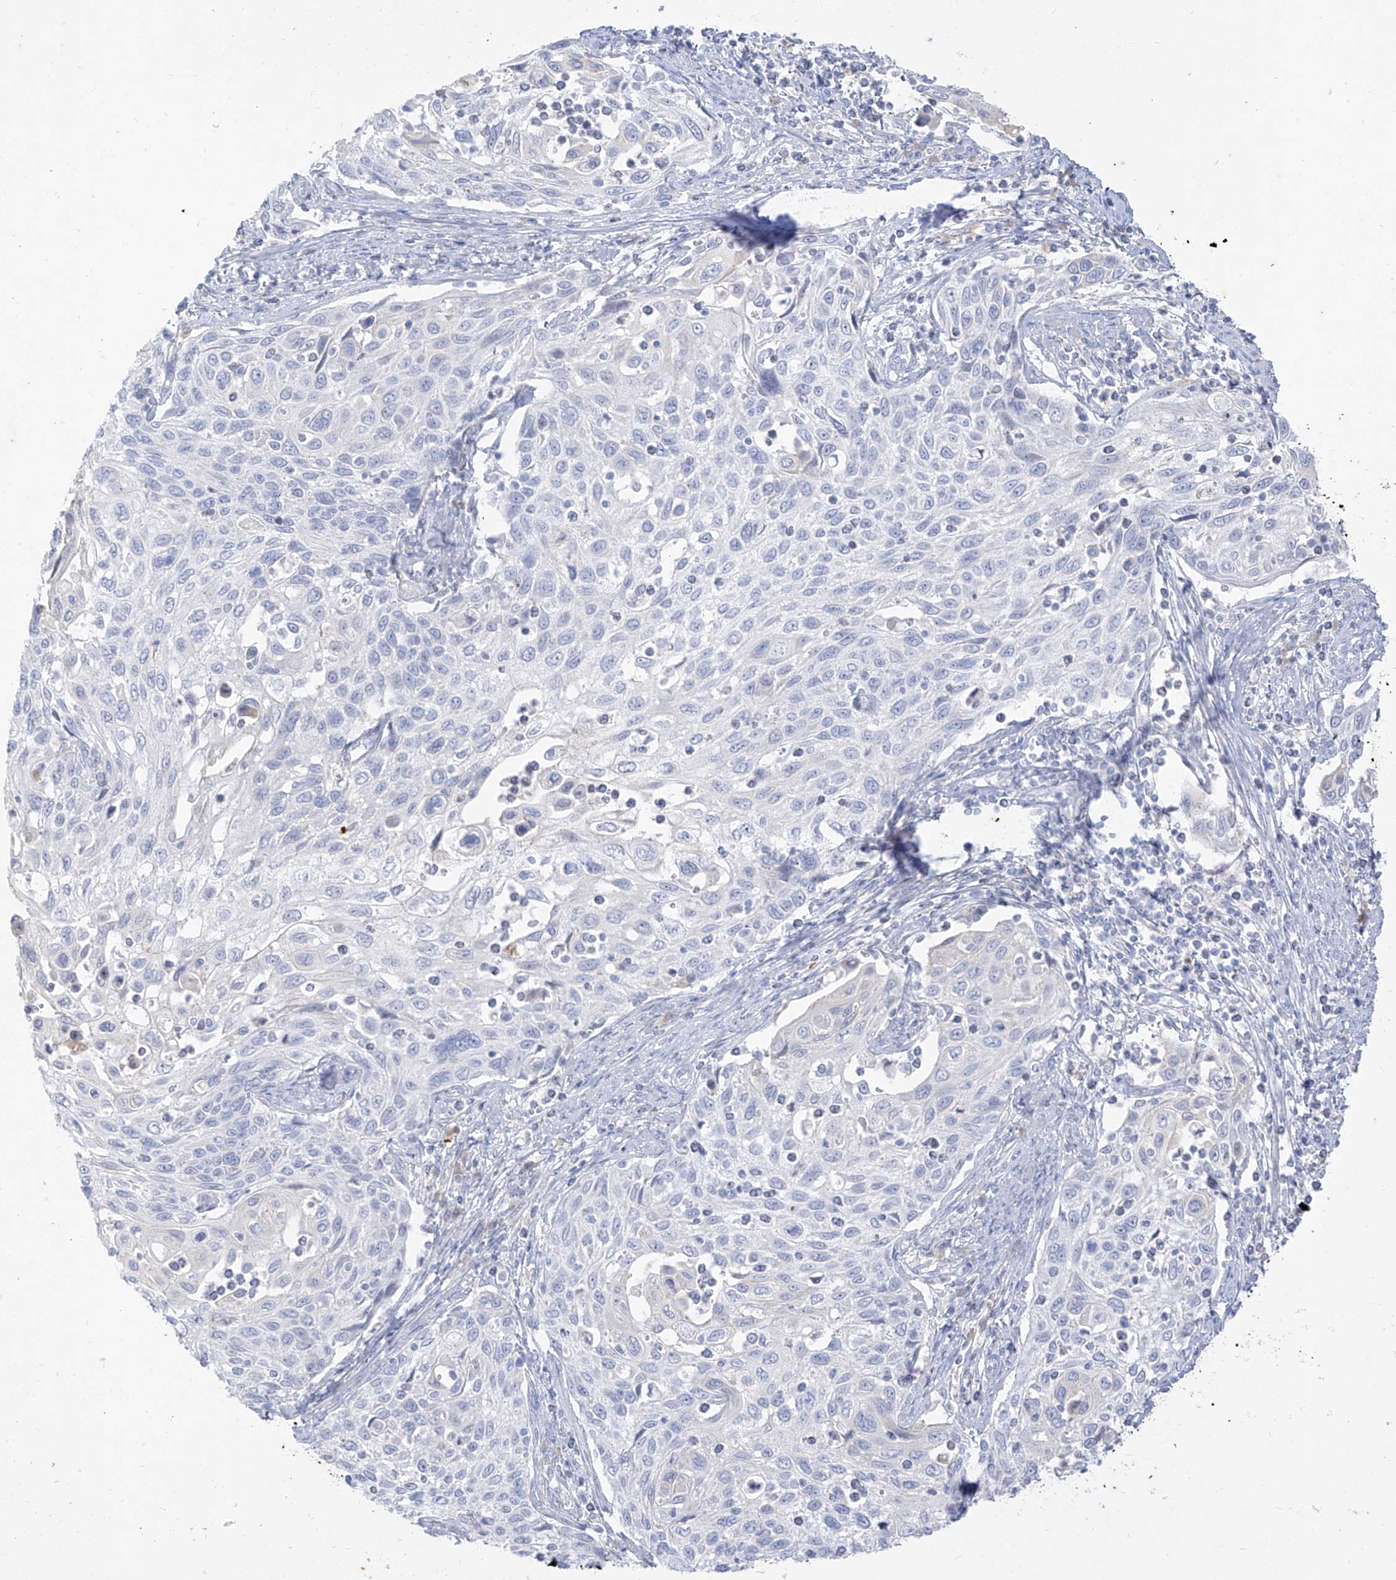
{"staining": {"intensity": "negative", "quantity": "none", "location": "none"}, "tissue": "cervical cancer", "cell_type": "Tumor cells", "image_type": "cancer", "snomed": [{"axis": "morphology", "description": "Squamous cell carcinoma, NOS"}, {"axis": "topography", "description": "Cervix"}], "caption": "Tumor cells show no significant protein staining in squamous cell carcinoma (cervical). (Immunohistochemistry, brightfield microscopy, high magnification).", "gene": "TGM4", "patient": {"sex": "female", "age": 70}}